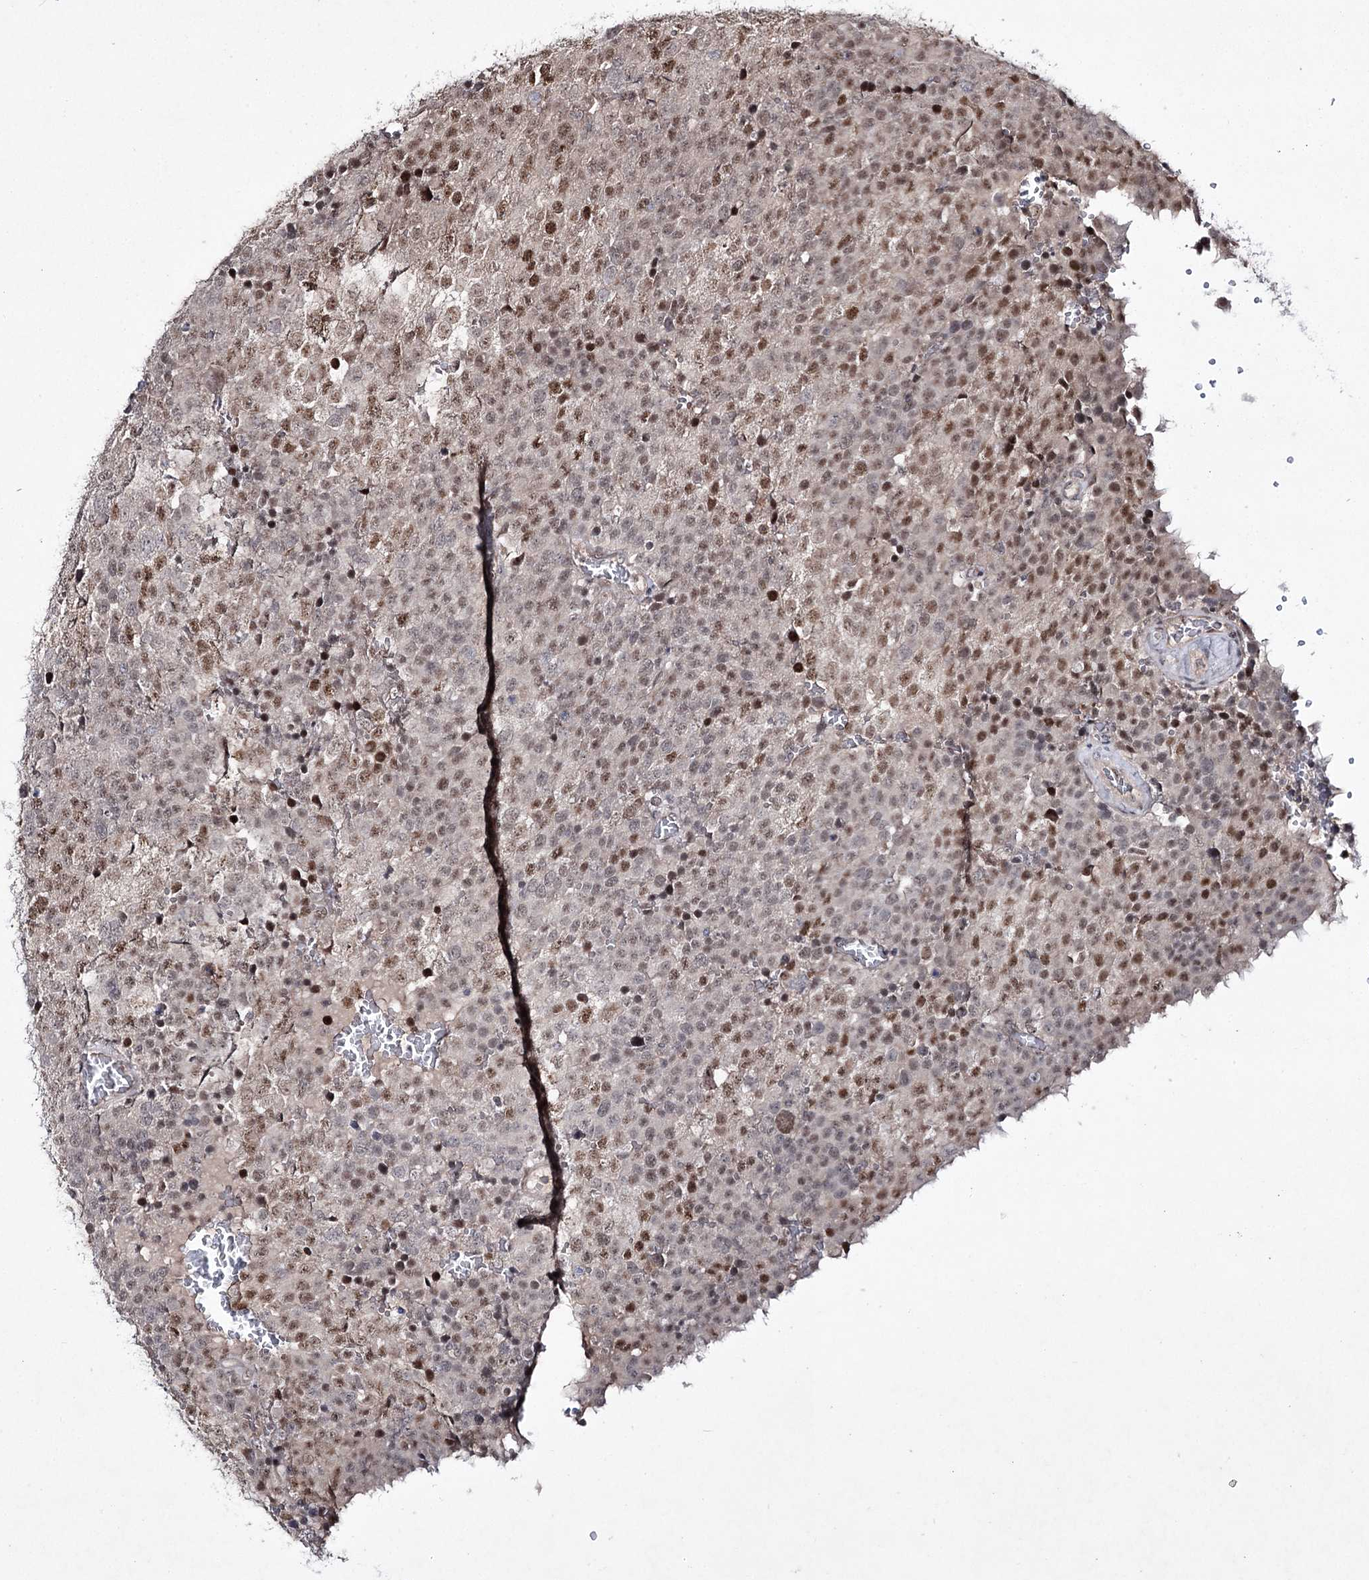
{"staining": {"intensity": "moderate", "quantity": "25%-75%", "location": "nuclear"}, "tissue": "testis cancer", "cell_type": "Tumor cells", "image_type": "cancer", "snomed": [{"axis": "morphology", "description": "Seminoma, NOS"}, {"axis": "topography", "description": "Testis"}], "caption": "There is medium levels of moderate nuclear positivity in tumor cells of seminoma (testis), as demonstrated by immunohistochemical staining (brown color).", "gene": "HOXC11", "patient": {"sex": "male", "age": 71}}